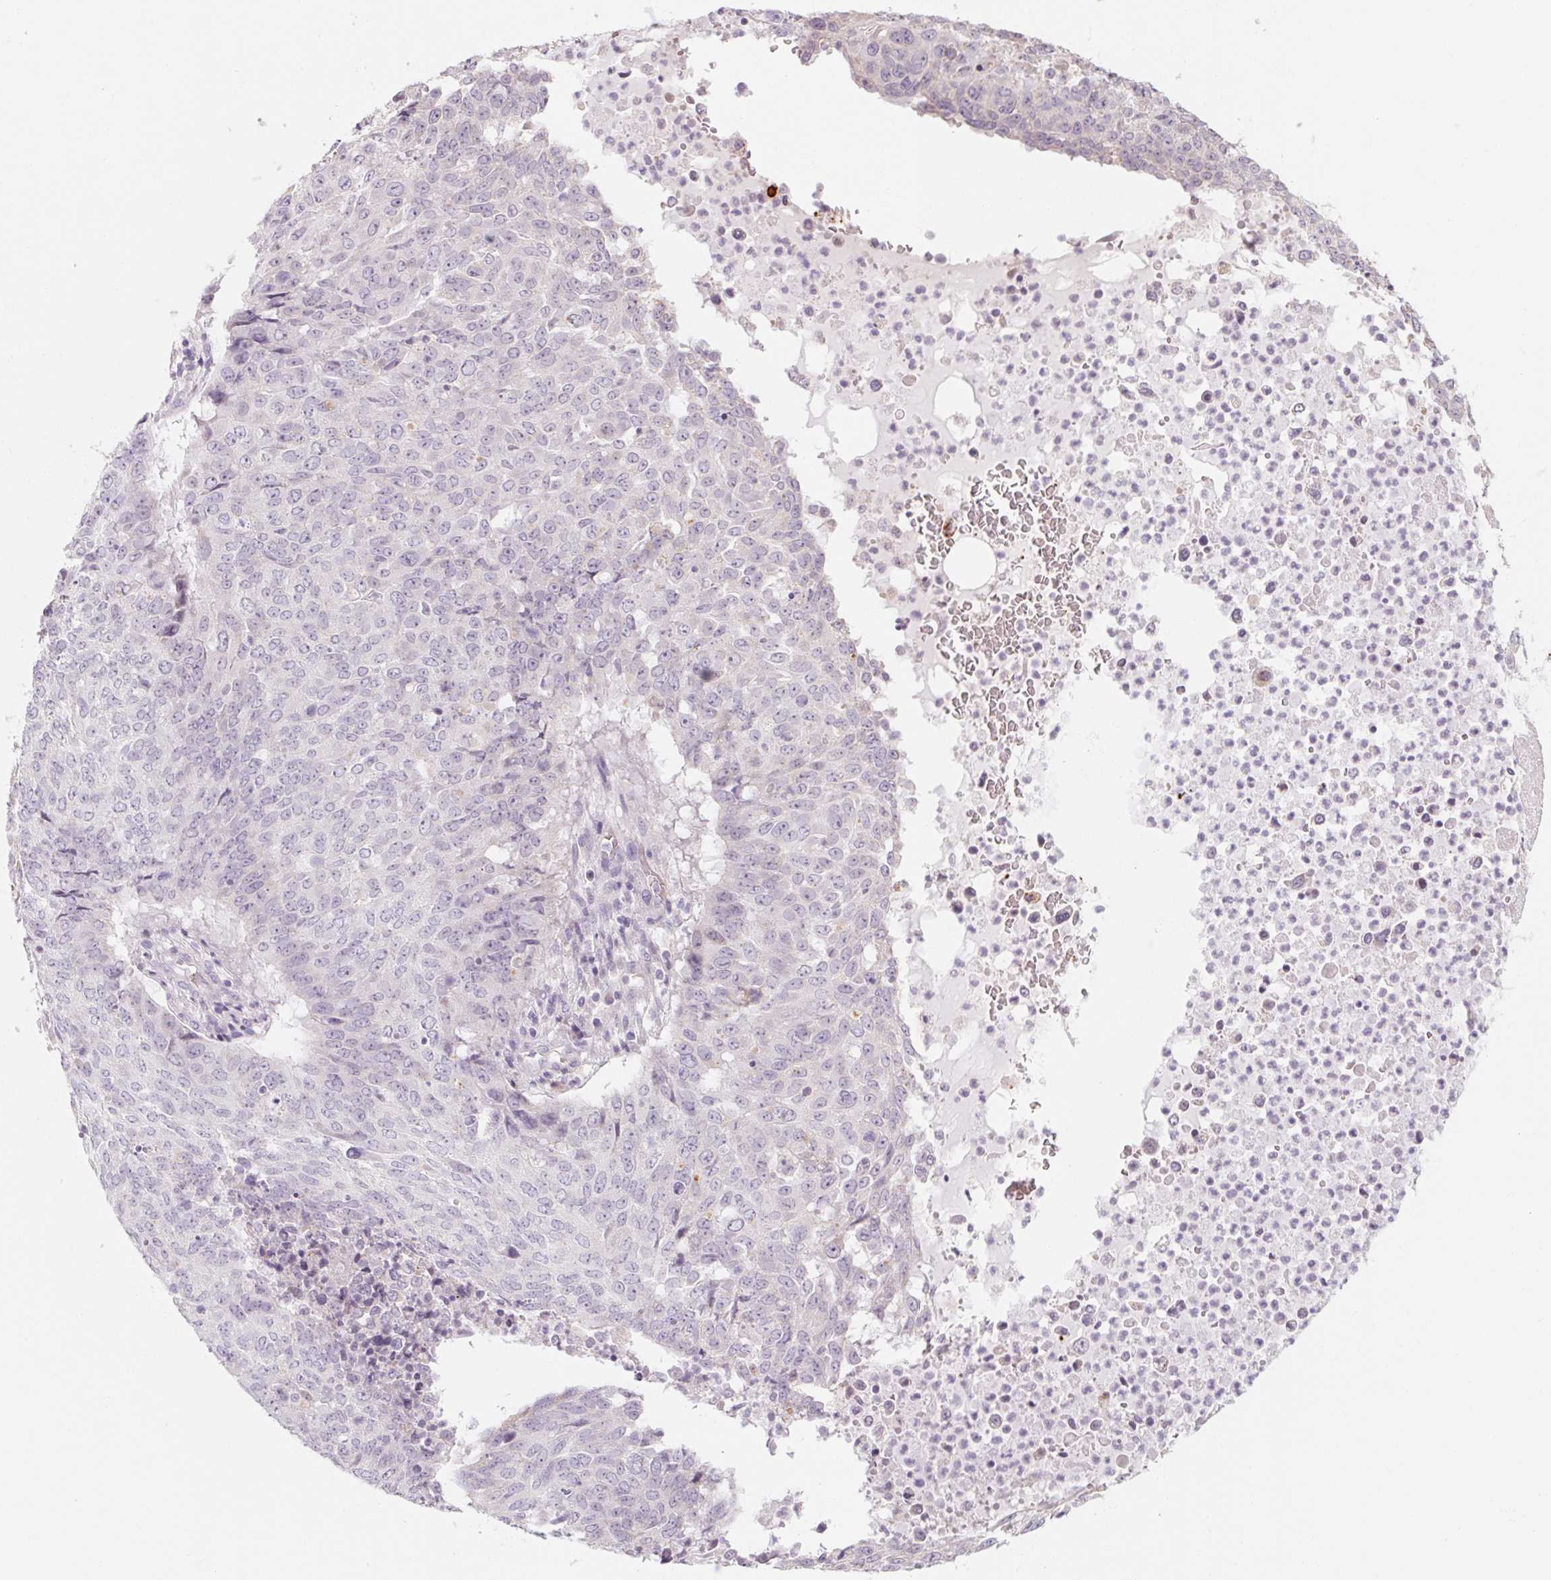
{"staining": {"intensity": "negative", "quantity": "none", "location": "none"}, "tissue": "lung cancer", "cell_type": "Tumor cells", "image_type": "cancer", "snomed": [{"axis": "morphology", "description": "Normal tissue, NOS"}, {"axis": "morphology", "description": "Squamous cell carcinoma, NOS"}, {"axis": "topography", "description": "Bronchus"}, {"axis": "topography", "description": "Lung"}], "caption": "An IHC image of lung cancer (squamous cell carcinoma) is shown. There is no staining in tumor cells of lung cancer (squamous cell carcinoma).", "gene": "POU1F1", "patient": {"sex": "male", "age": 64}}